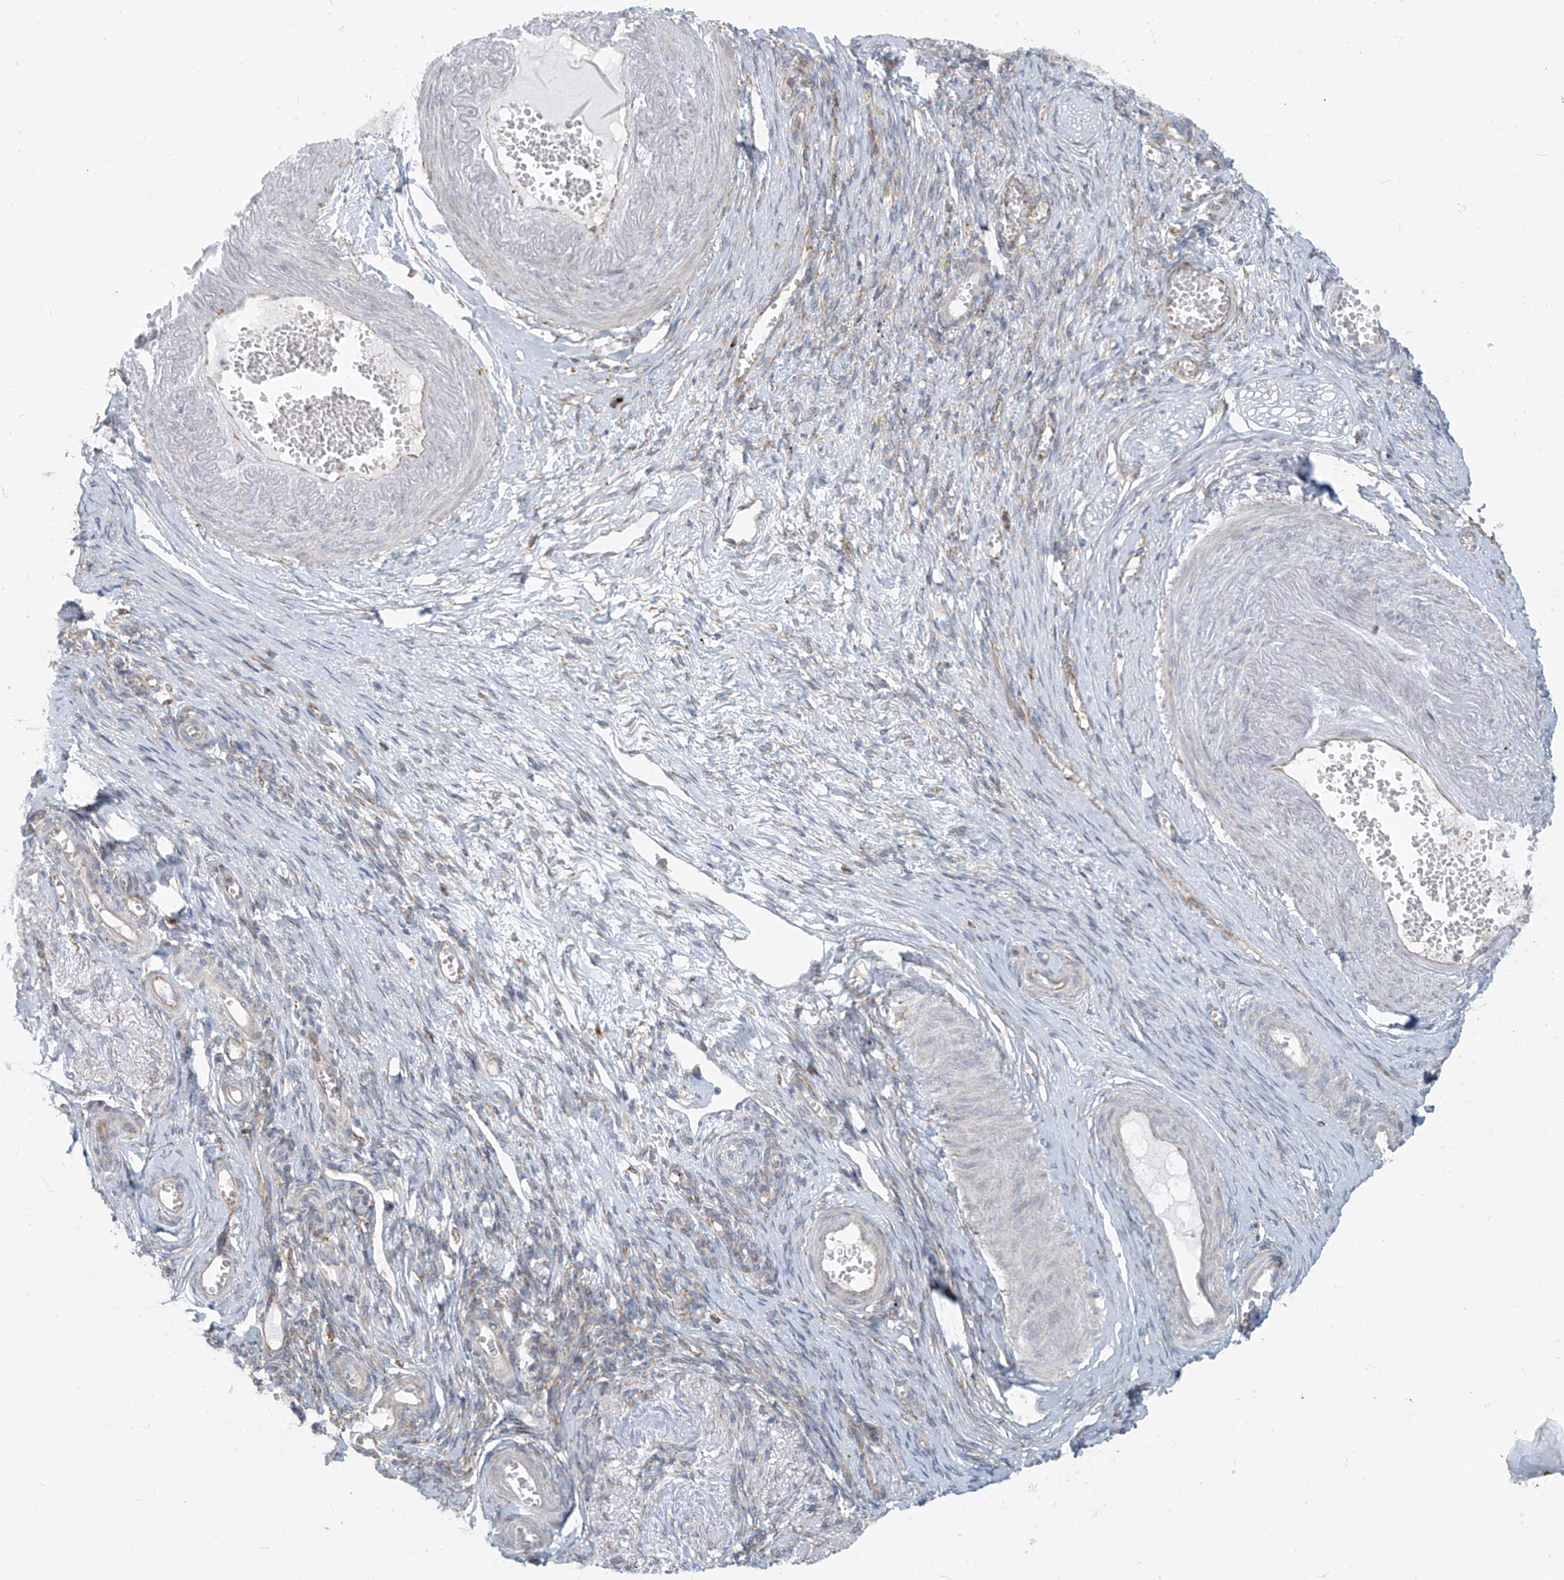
{"staining": {"intensity": "weak", "quantity": "<25%", "location": "cytoplasmic/membranous"}, "tissue": "adipose tissue", "cell_type": "Adipocytes", "image_type": "normal", "snomed": [{"axis": "morphology", "description": "Normal tissue, NOS"}, {"axis": "topography", "description": "Vascular tissue"}, {"axis": "topography", "description": "Fallopian tube"}, {"axis": "topography", "description": "Ovary"}], "caption": "The immunohistochemistry (IHC) image has no significant expression in adipocytes of adipose tissue. The staining was performed using DAB (3,3'-diaminobenzidine) to visualize the protein expression in brown, while the nuclei were stained in blue with hematoxylin (Magnification: 20x).", "gene": "KATNIP", "patient": {"sex": "female", "age": 67}}